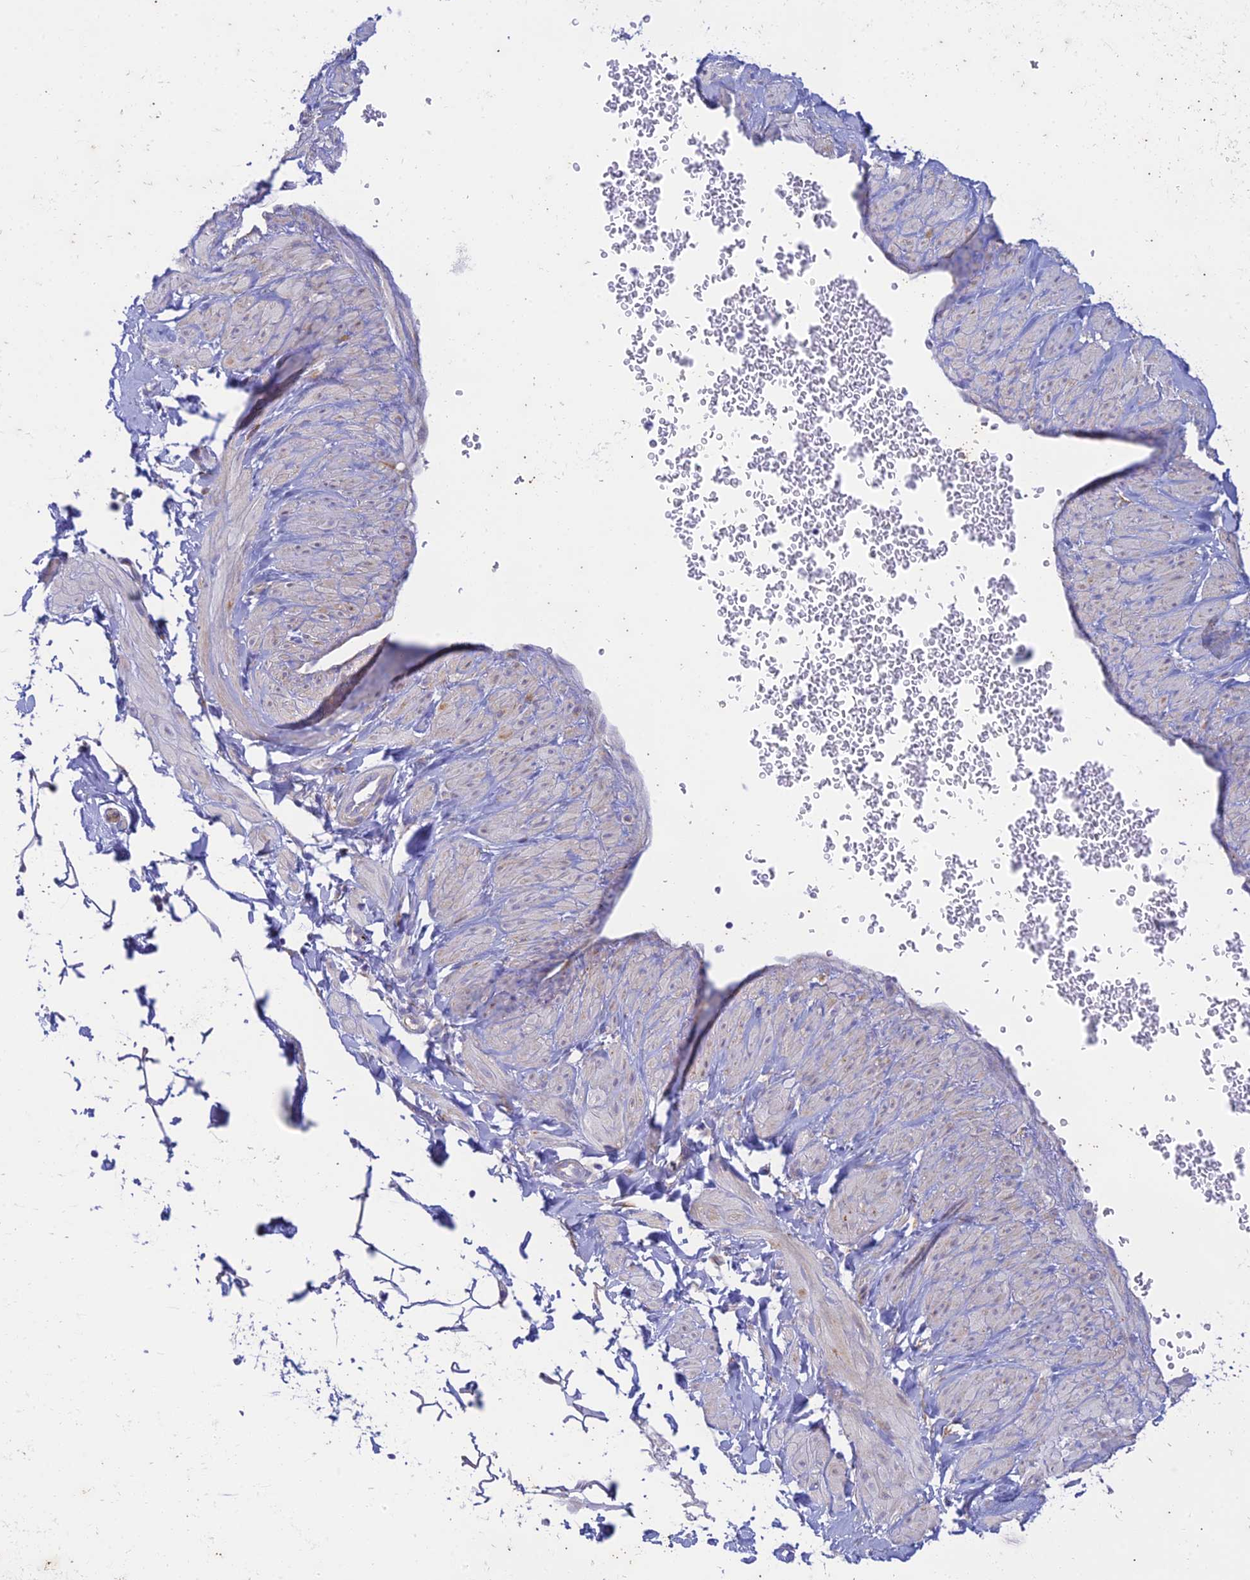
{"staining": {"intensity": "negative", "quantity": "none", "location": "none"}, "tissue": "soft tissue", "cell_type": "Fibroblasts", "image_type": "normal", "snomed": [{"axis": "morphology", "description": "Normal tissue, NOS"}, {"axis": "topography", "description": "Soft tissue"}, {"axis": "topography", "description": "Adipose tissue"}, {"axis": "topography", "description": "Vascular tissue"}, {"axis": "topography", "description": "Peripheral nerve tissue"}], "caption": "The photomicrograph demonstrates no staining of fibroblasts in benign soft tissue.", "gene": "PTCD2", "patient": {"sex": "male", "age": 74}}